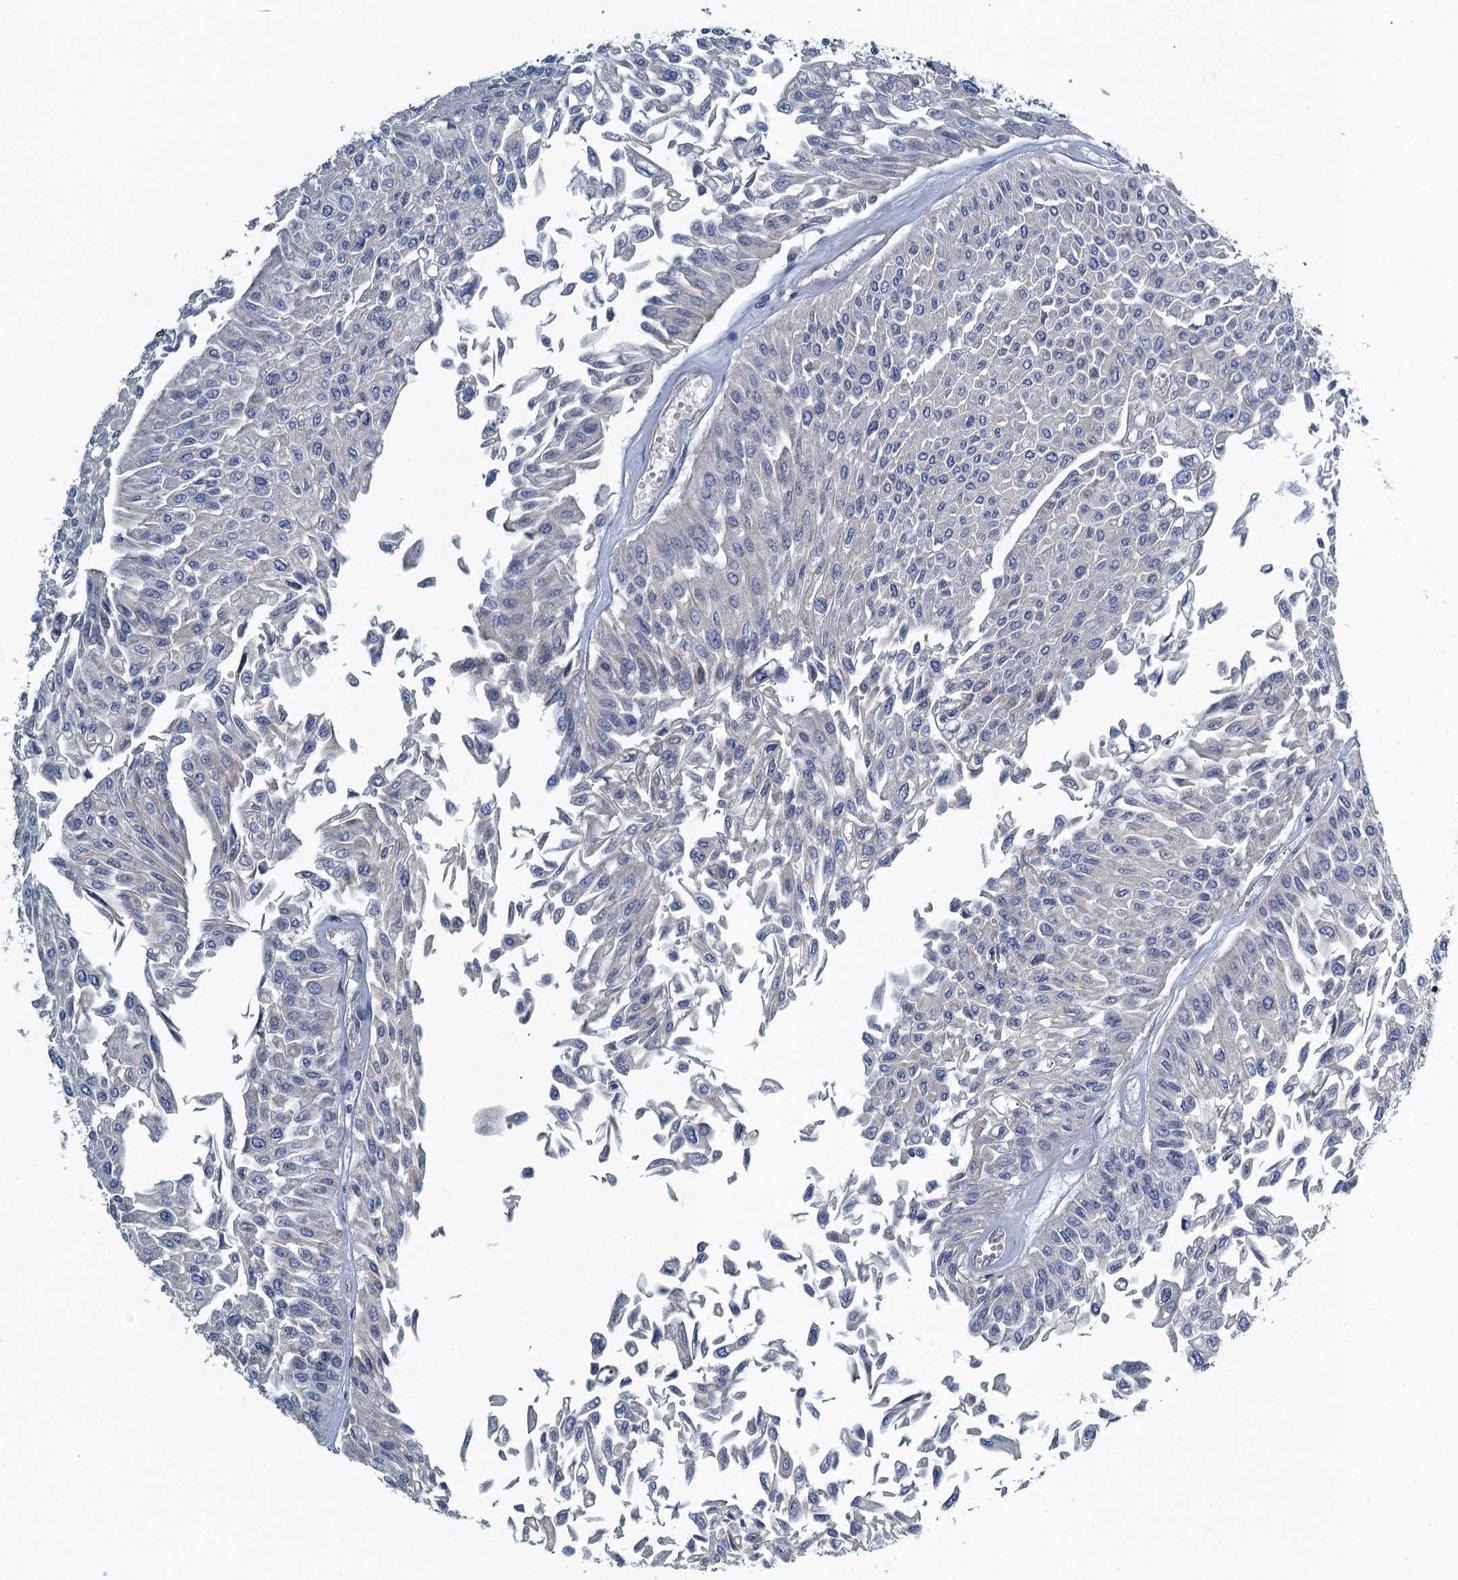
{"staining": {"intensity": "negative", "quantity": "none", "location": "none"}, "tissue": "urothelial cancer", "cell_type": "Tumor cells", "image_type": "cancer", "snomed": [{"axis": "morphology", "description": "Urothelial carcinoma, Low grade"}, {"axis": "topography", "description": "Urinary bladder"}], "caption": "Immunohistochemistry (IHC) micrograph of neoplastic tissue: low-grade urothelial carcinoma stained with DAB exhibits no significant protein staining in tumor cells.", "gene": "ALG2", "patient": {"sex": "male", "age": 67}}